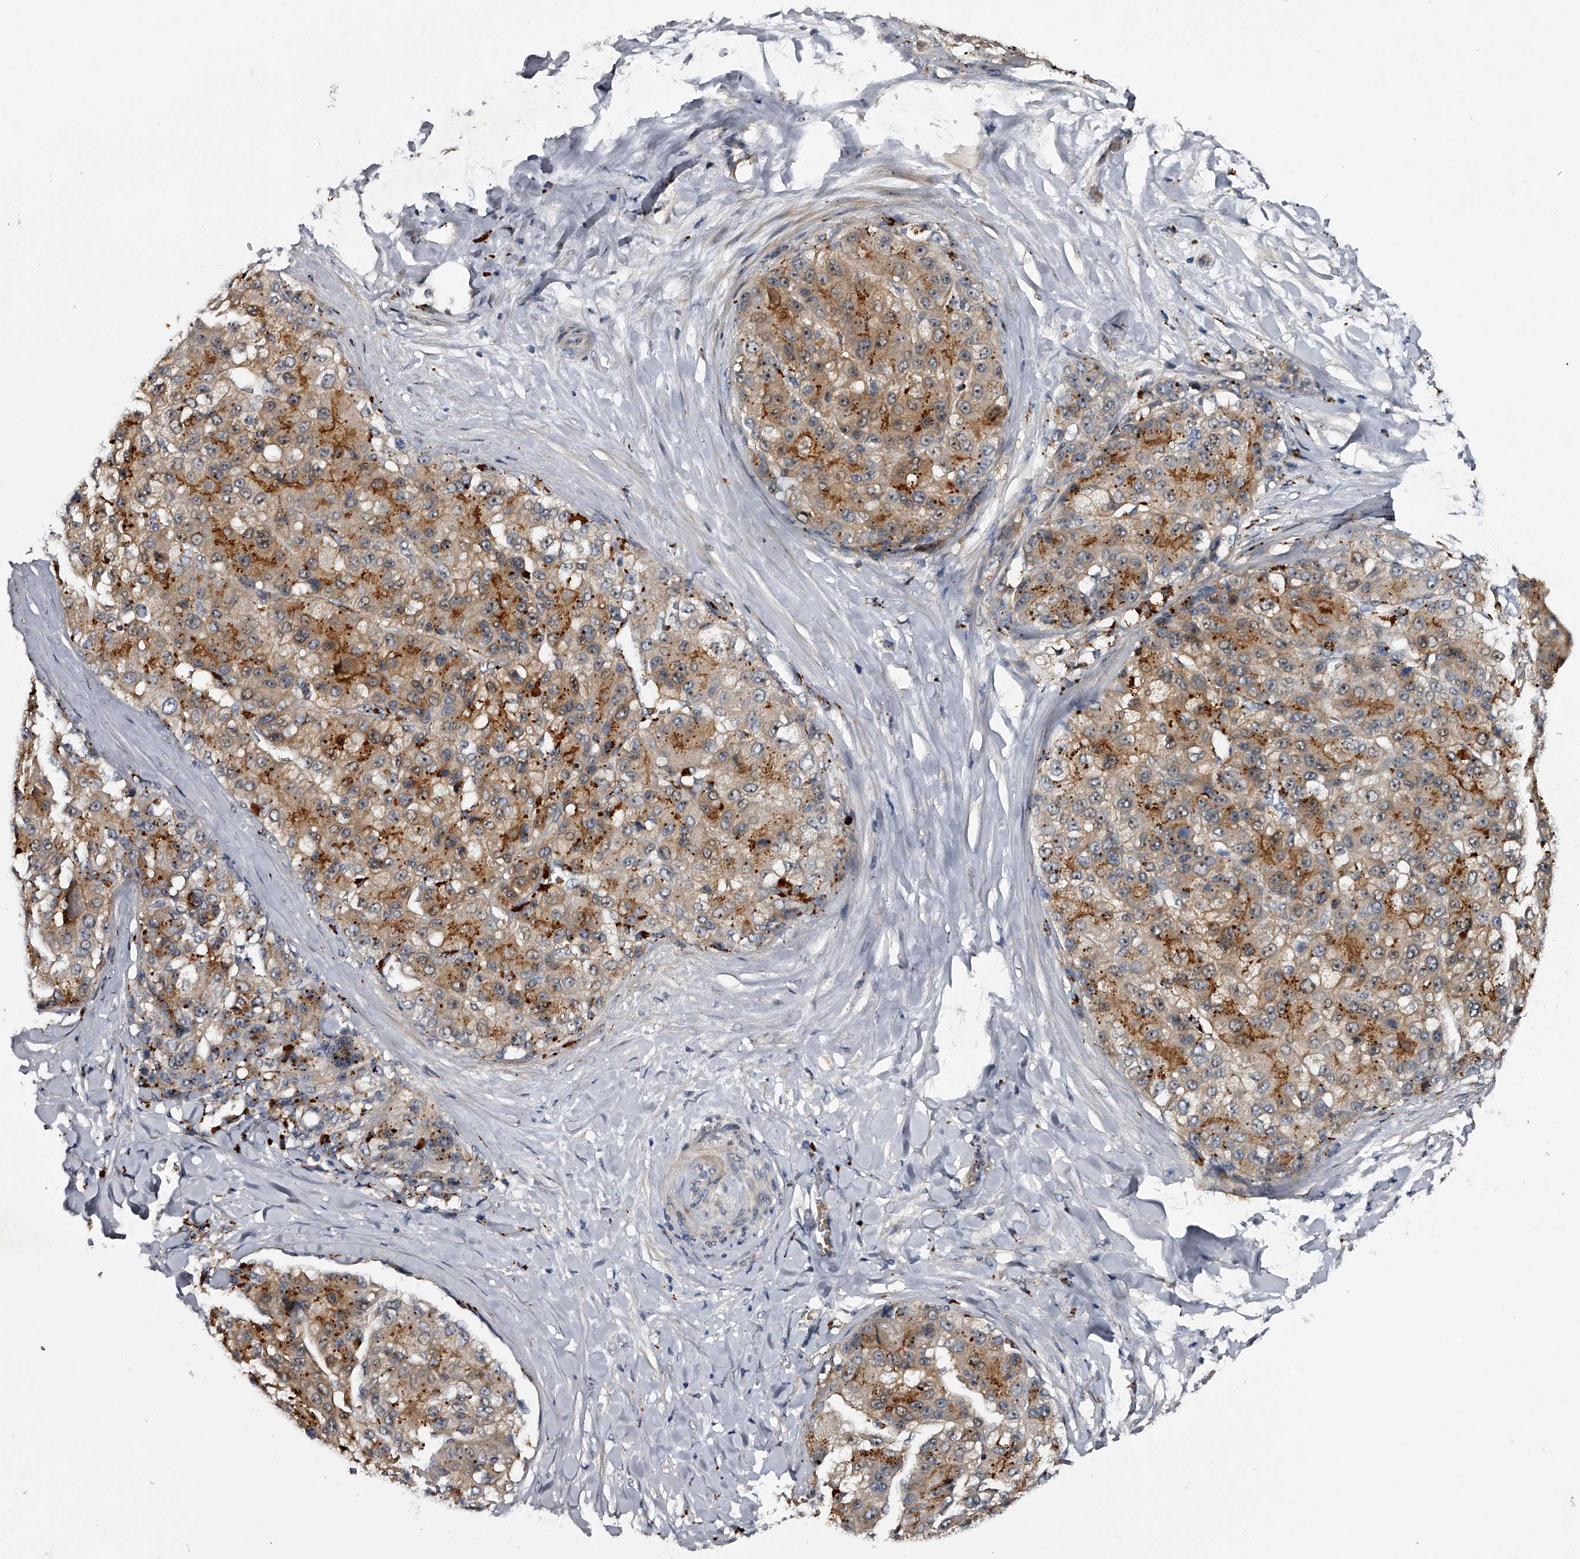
{"staining": {"intensity": "weak", "quantity": "25%-75%", "location": "cytoplasmic/membranous"}, "tissue": "liver cancer", "cell_type": "Tumor cells", "image_type": "cancer", "snomed": [{"axis": "morphology", "description": "Carcinoma, Hepatocellular, NOS"}, {"axis": "topography", "description": "Liver"}], "caption": "Immunohistochemical staining of liver hepatocellular carcinoma displays low levels of weak cytoplasmic/membranous protein staining in about 25%-75% of tumor cells.", "gene": "MDN1", "patient": {"sex": "male", "age": 80}}